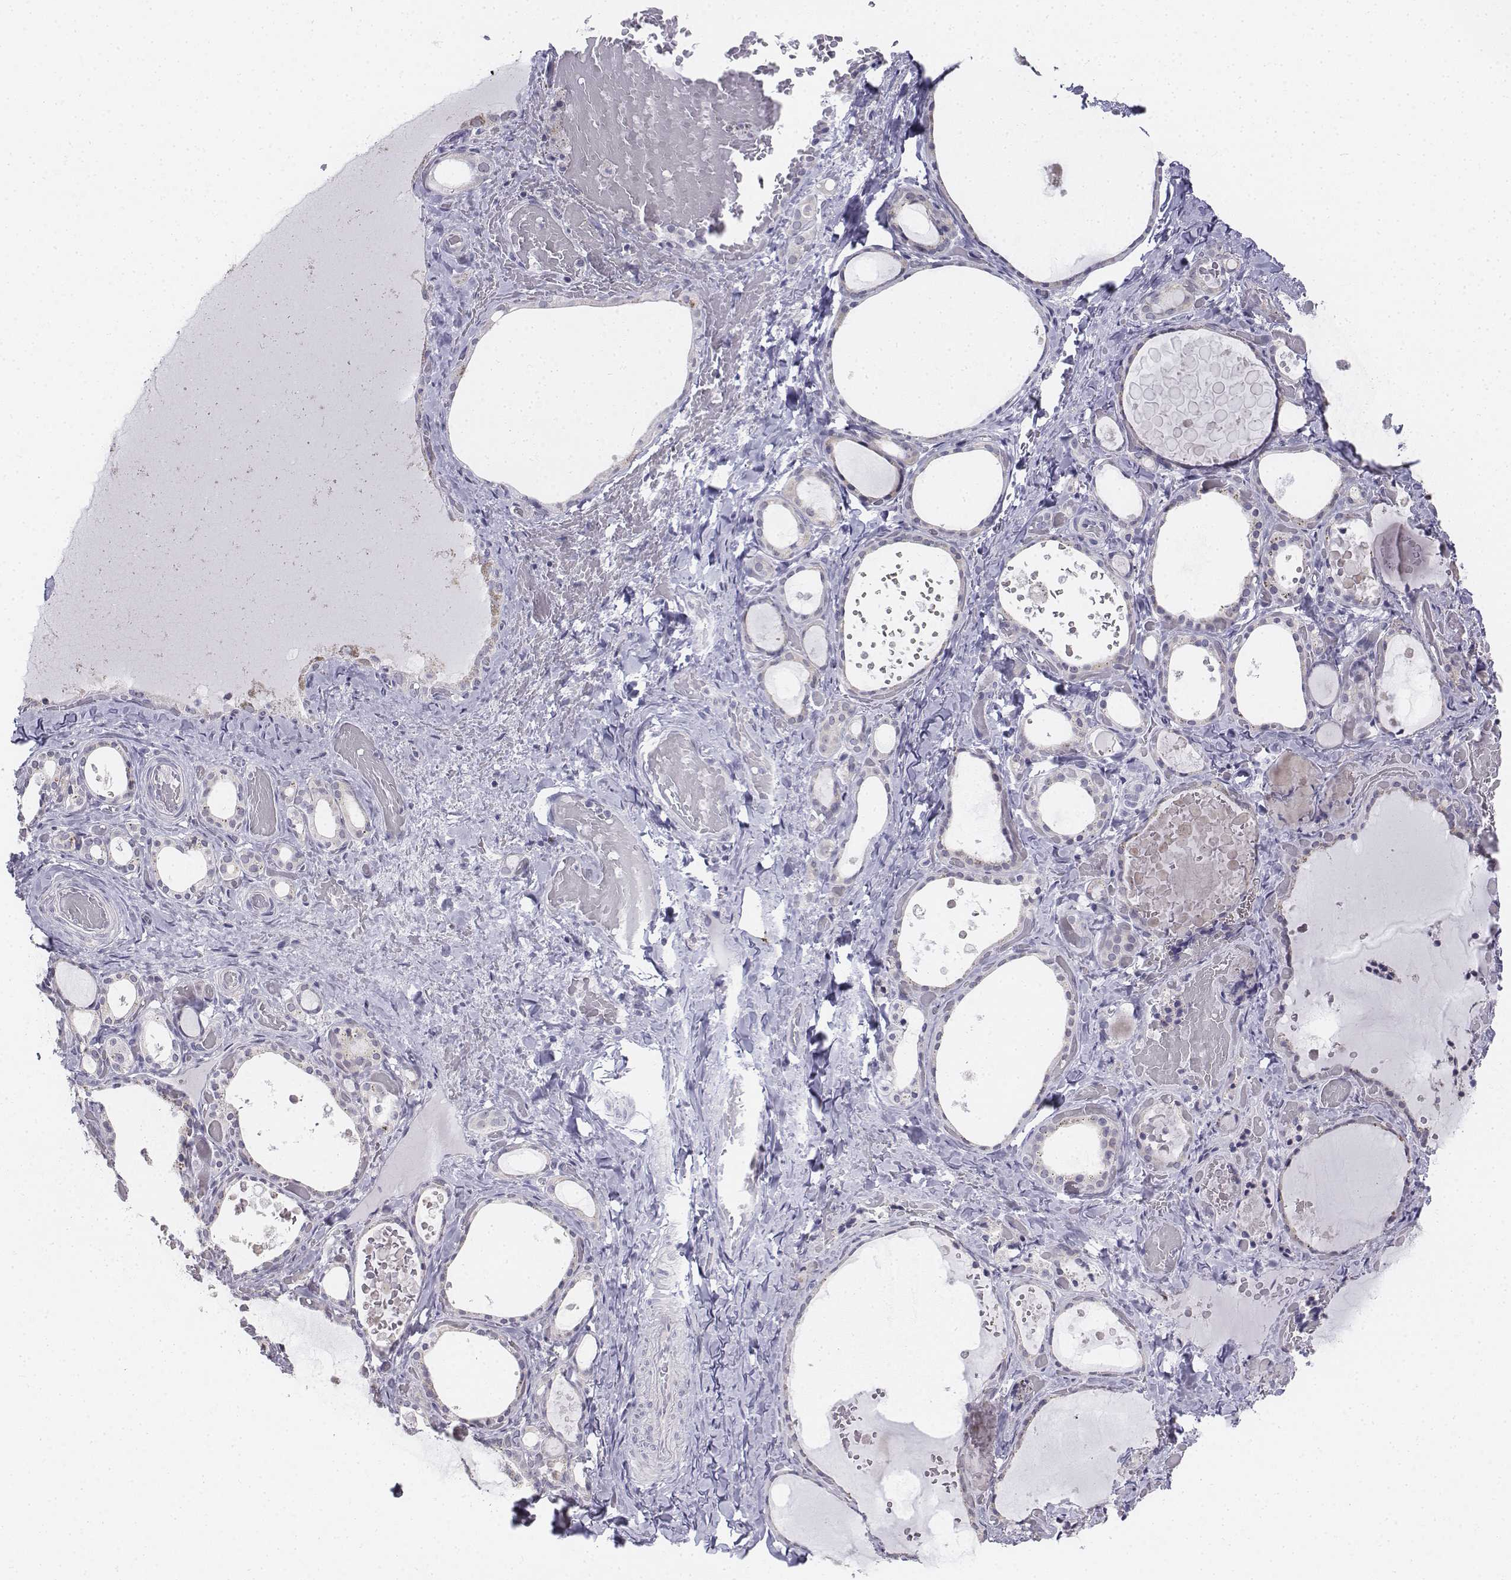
{"staining": {"intensity": "negative", "quantity": "none", "location": "none"}, "tissue": "thyroid gland", "cell_type": "Glandular cells", "image_type": "normal", "snomed": [{"axis": "morphology", "description": "Normal tissue, NOS"}, {"axis": "topography", "description": "Thyroid gland"}], "caption": "High magnification brightfield microscopy of normal thyroid gland stained with DAB (brown) and counterstained with hematoxylin (blue): glandular cells show no significant staining.", "gene": "PENK", "patient": {"sex": "female", "age": 56}}